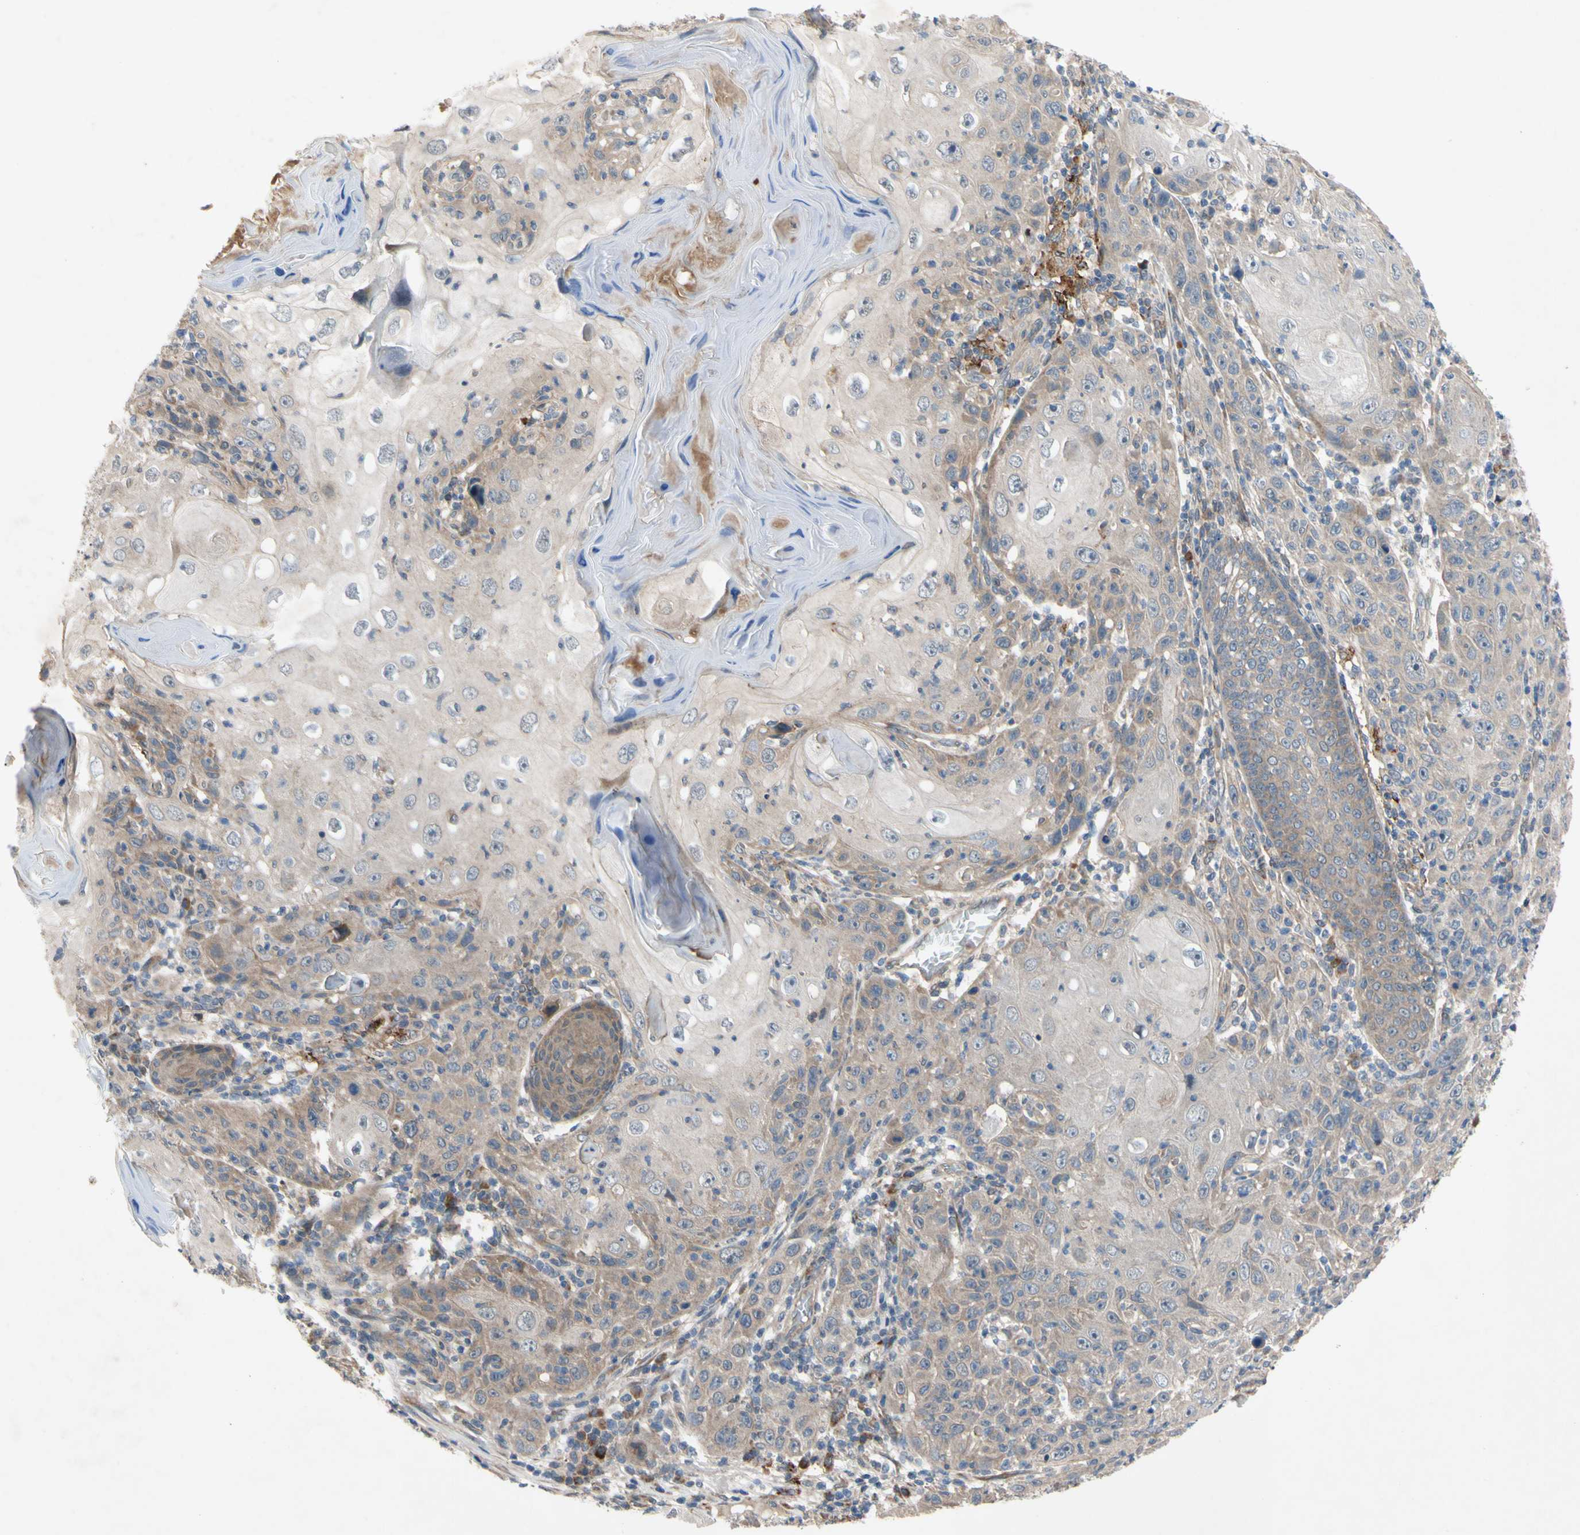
{"staining": {"intensity": "weak", "quantity": "25%-75%", "location": "cytoplasmic/membranous"}, "tissue": "skin cancer", "cell_type": "Tumor cells", "image_type": "cancer", "snomed": [{"axis": "morphology", "description": "Squamous cell carcinoma, NOS"}, {"axis": "topography", "description": "Skin"}], "caption": "This is an image of immunohistochemistry staining of skin cancer, which shows weak staining in the cytoplasmic/membranous of tumor cells.", "gene": "SVIL", "patient": {"sex": "female", "age": 88}}